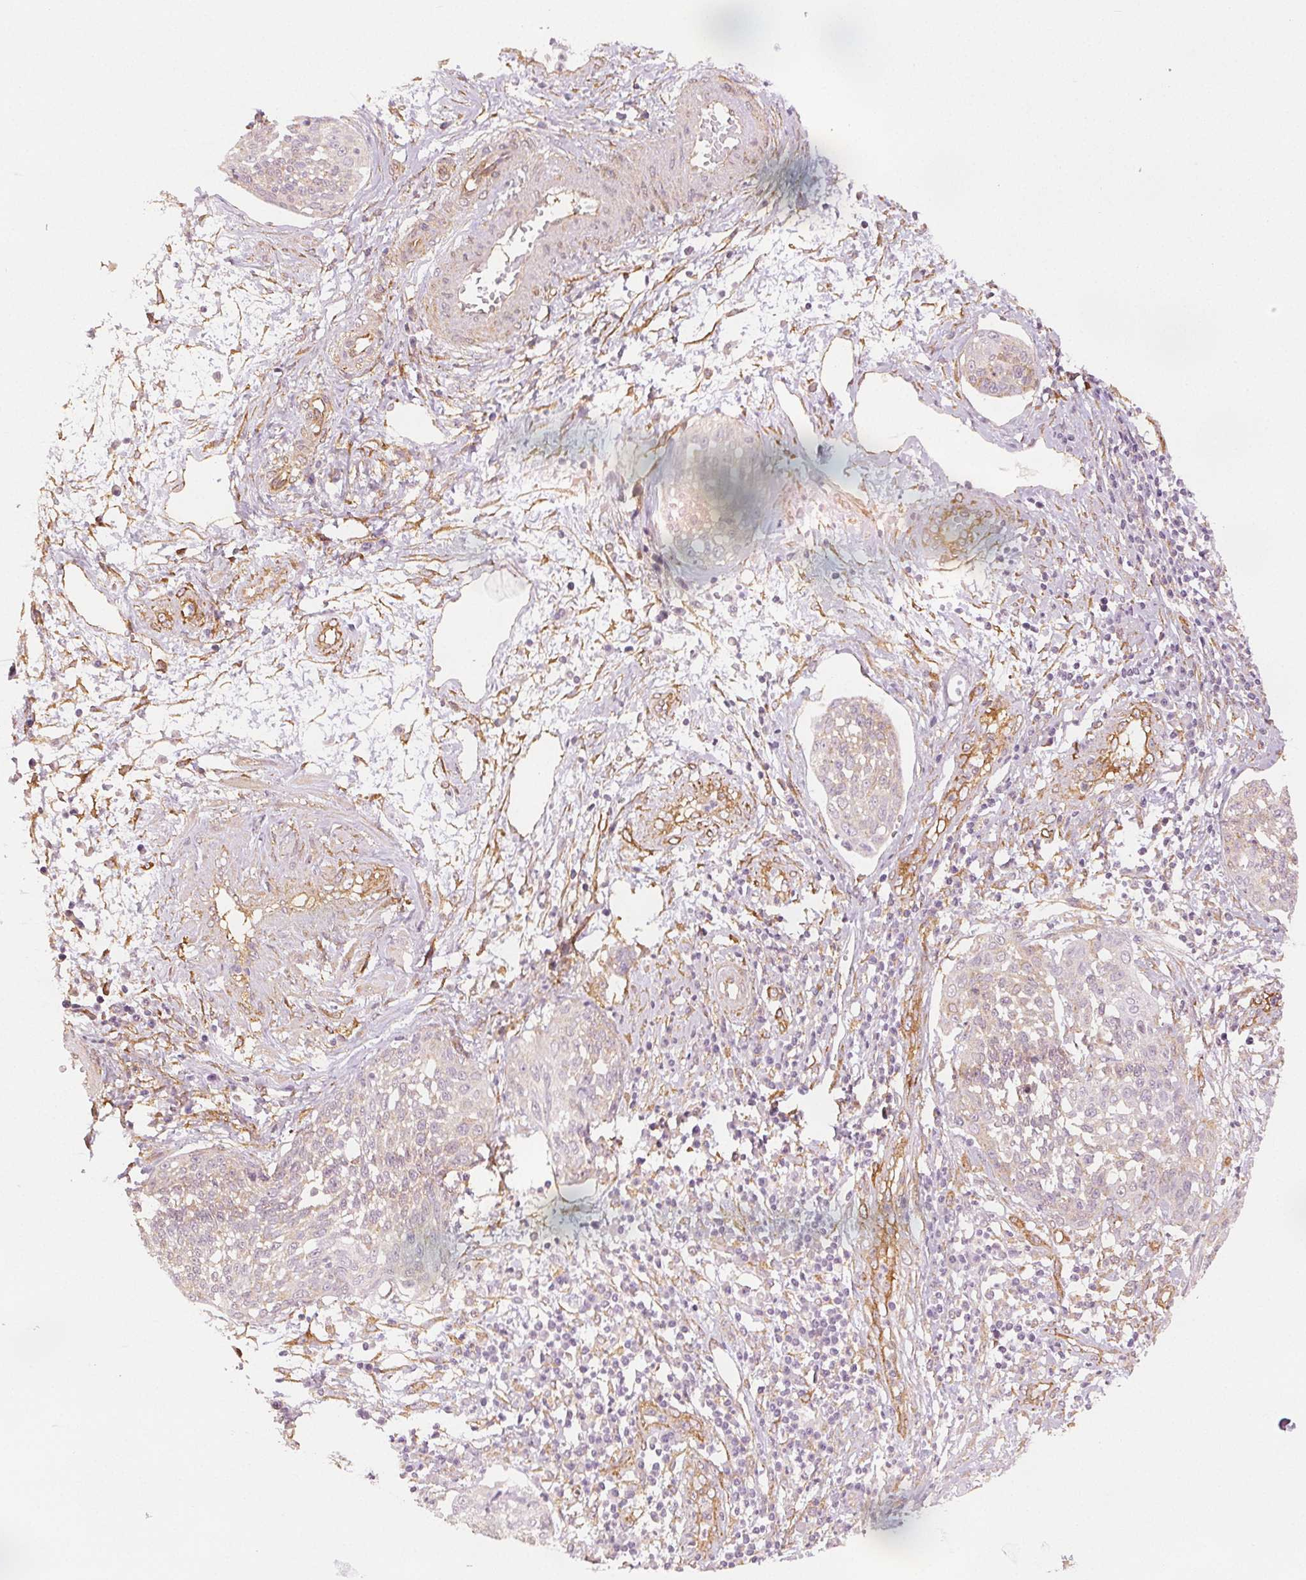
{"staining": {"intensity": "weak", "quantity": "<25%", "location": "cytoplasmic/membranous"}, "tissue": "cervical cancer", "cell_type": "Tumor cells", "image_type": "cancer", "snomed": [{"axis": "morphology", "description": "Squamous cell carcinoma, NOS"}, {"axis": "topography", "description": "Cervix"}], "caption": "A high-resolution micrograph shows immunohistochemistry (IHC) staining of cervical cancer, which displays no significant expression in tumor cells.", "gene": "DIAPH2", "patient": {"sex": "female", "age": 34}}